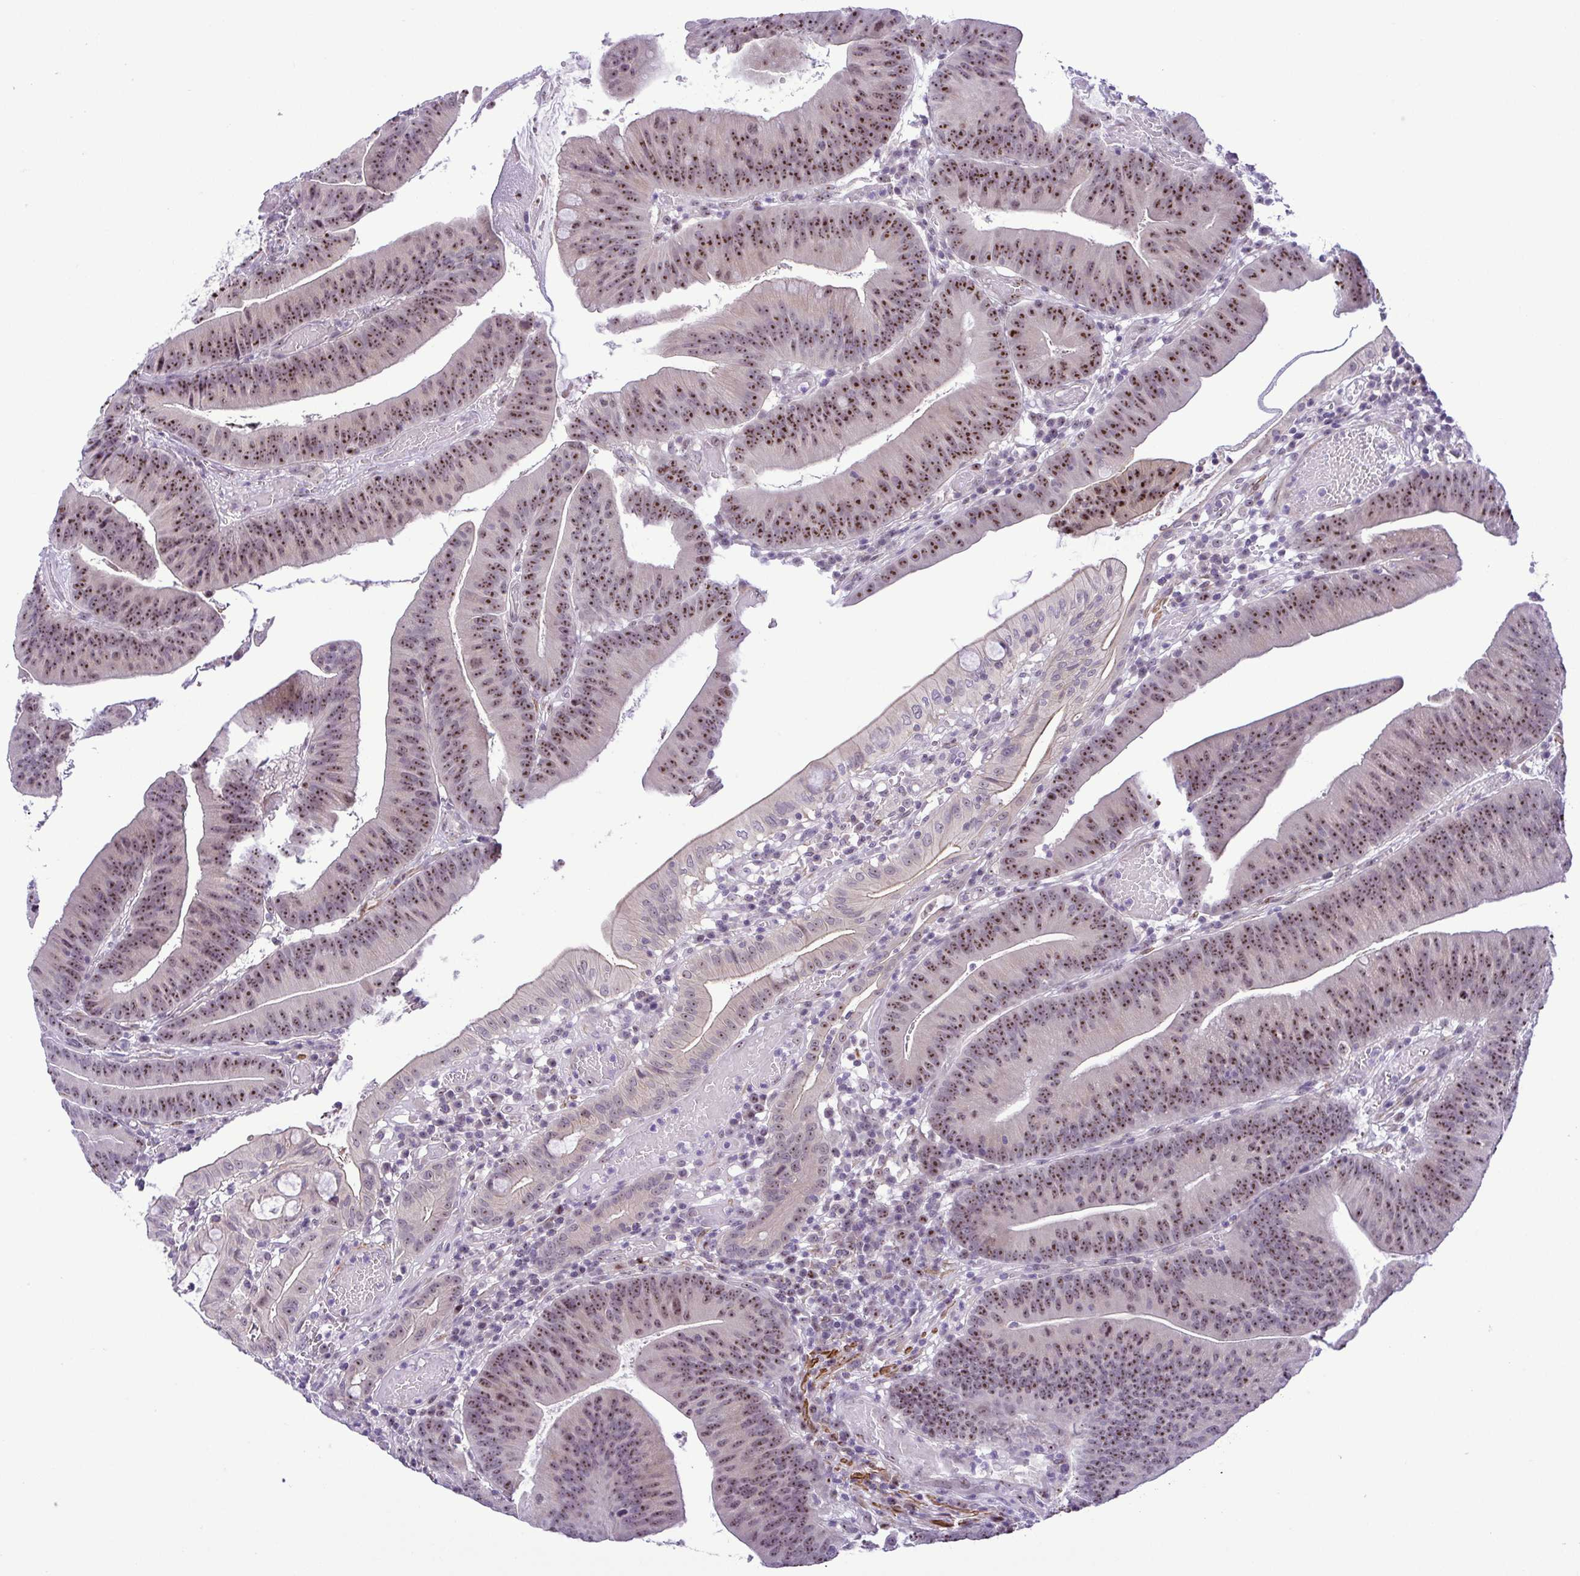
{"staining": {"intensity": "moderate", "quantity": ">75%", "location": "nuclear"}, "tissue": "colorectal cancer", "cell_type": "Tumor cells", "image_type": "cancer", "snomed": [{"axis": "morphology", "description": "Adenocarcinoma, NOS"}, {"axis": "topography", "description": "Colon"}], "caption": "This is an image of IHC staining of colorectal cancer (adenocarcinoma), which shows moderate expression in the nuclear of tumor cells.", "gene": "RSL24D1", "patient": {"sex": "female", "age": 78}}